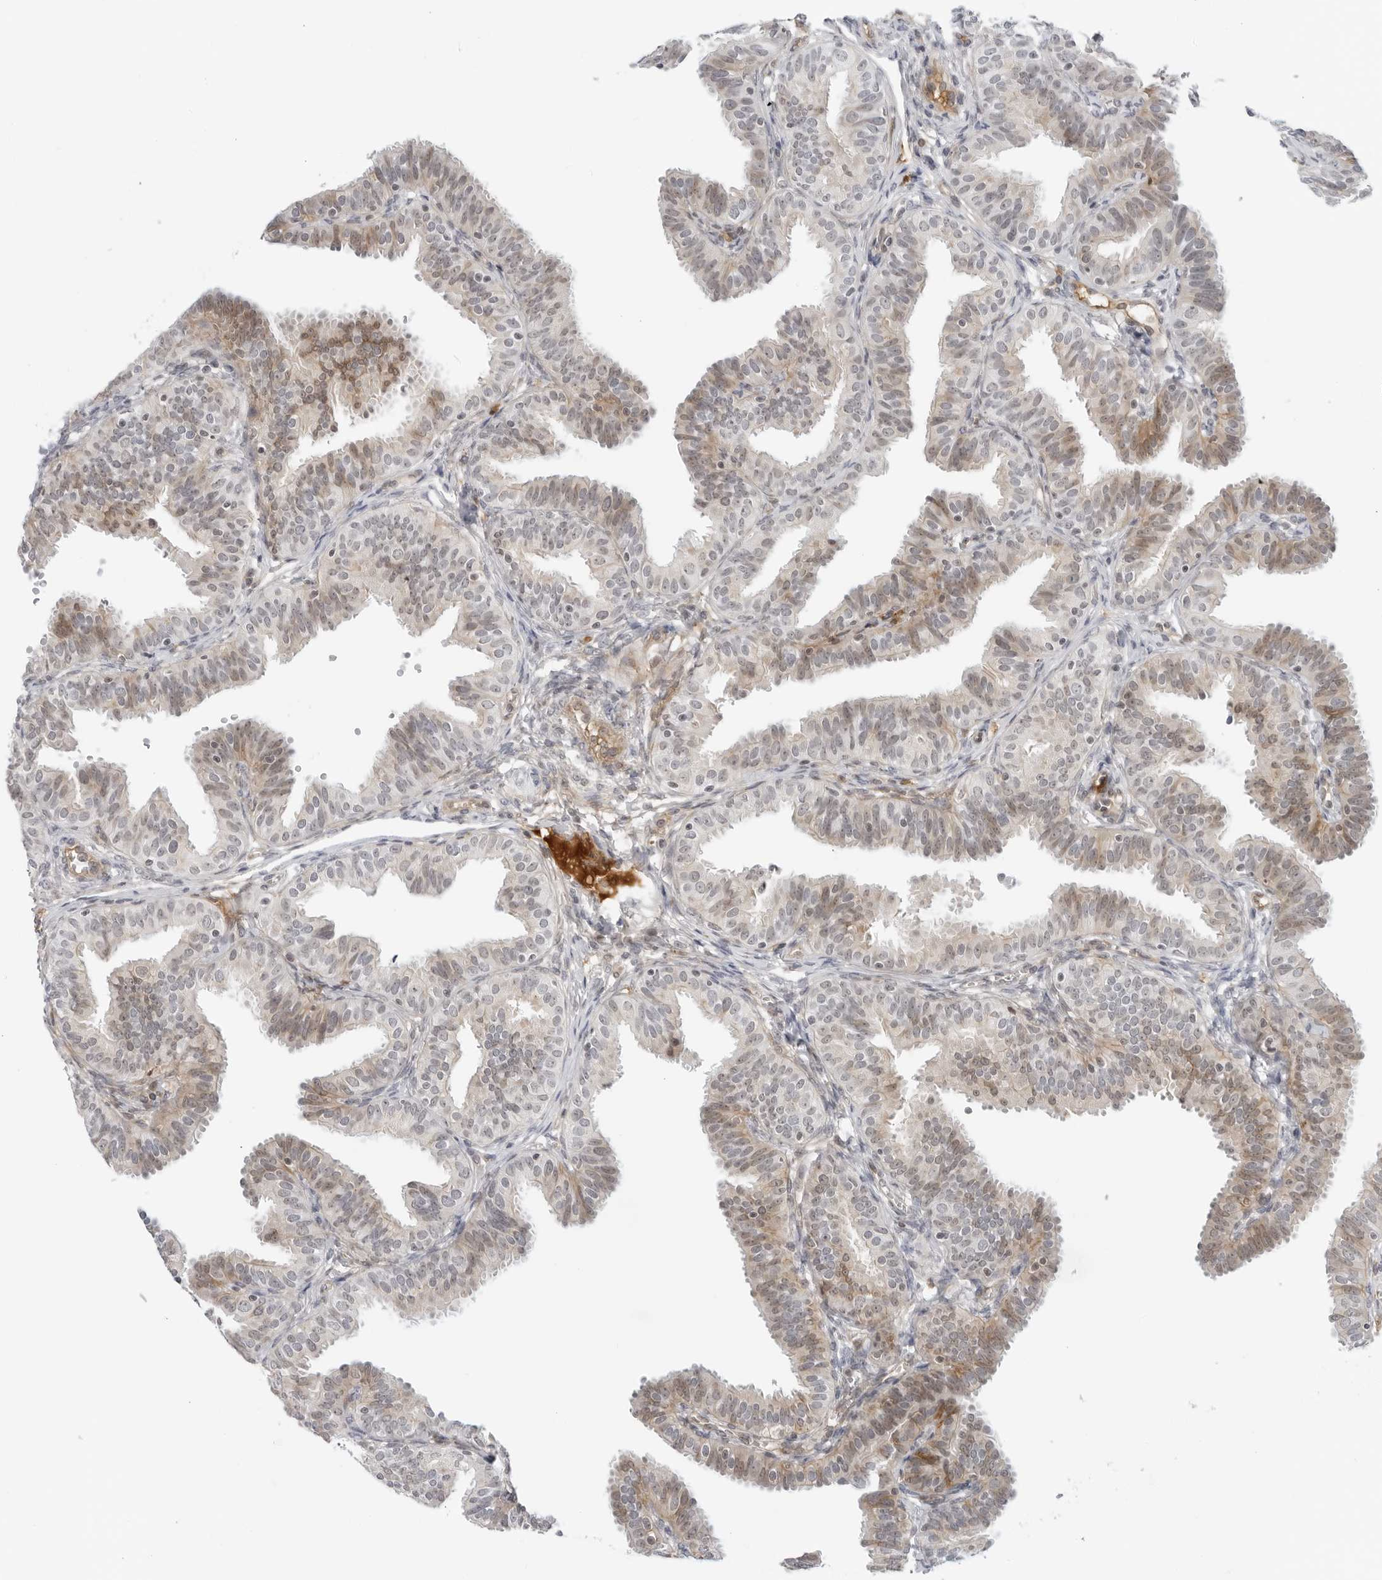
{"staining": {"intensity": "weak", "quantity": "25%-75%", "location": "cytoplasmic/membranous,nuclear"}, "tissue": "fallopian tube", "cell_type": "Glandular cells", "image_type": "normal", "snomed": [{"axis": "morphology", "description": "Normal tissue, NOS"}, {"axis": "topography", "description": "Fallopian tube"}], "caption": "A high-resolution micrograph shows IHC staining of benign fallopian tube, which displays weak cytoplasmic/membranous,nuclear staining in approximately 25%-75% of glandular cells.", "gene": "SUGCT", "patient": {"sex": "female", "age": 35}}